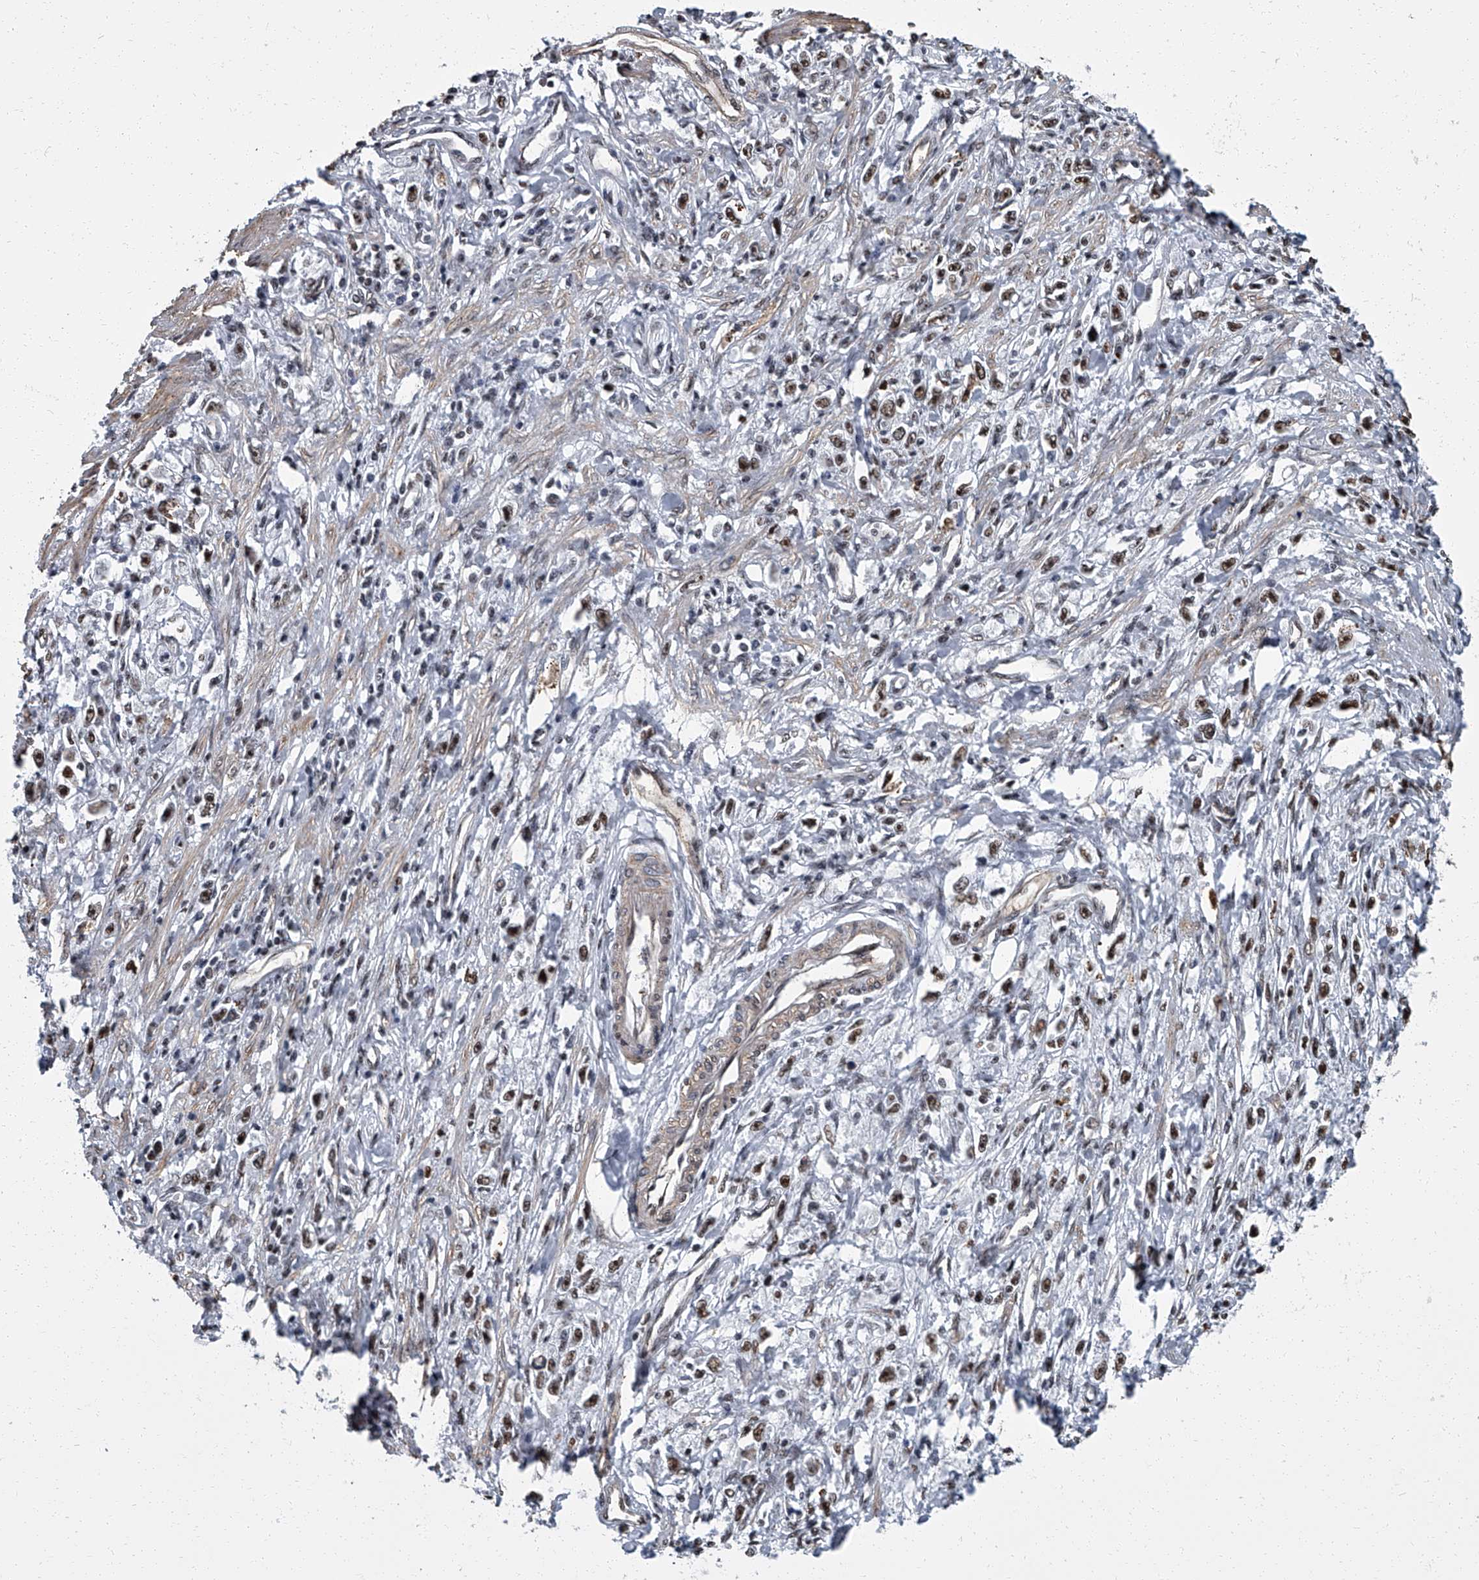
{"staining": {"intensity": "moderate", "quantity": "25%-75%", "location": "nuclear"}, "tissue": "stomach cancer", "cell_type": "Tumor cells", "image_type": "cancer", "snomed": [{"axis": "morphology", "description": "Adenocarcinoma, NOS"}, {"axis": "topography", "description": "Stomach"}], "caption": "Immunohistochemistry (IHC) image of neoplastic tissue: human stomach cancer (adenocarcinoma) stained using immunohistochemistry exhibits medium levels of moderate protein expression localized specifically in the nuclear of tumor cells, appearing as a nuclear brown color.", "gene": "ZNF518B", "patient": {"sex": "female", "age": 59}}